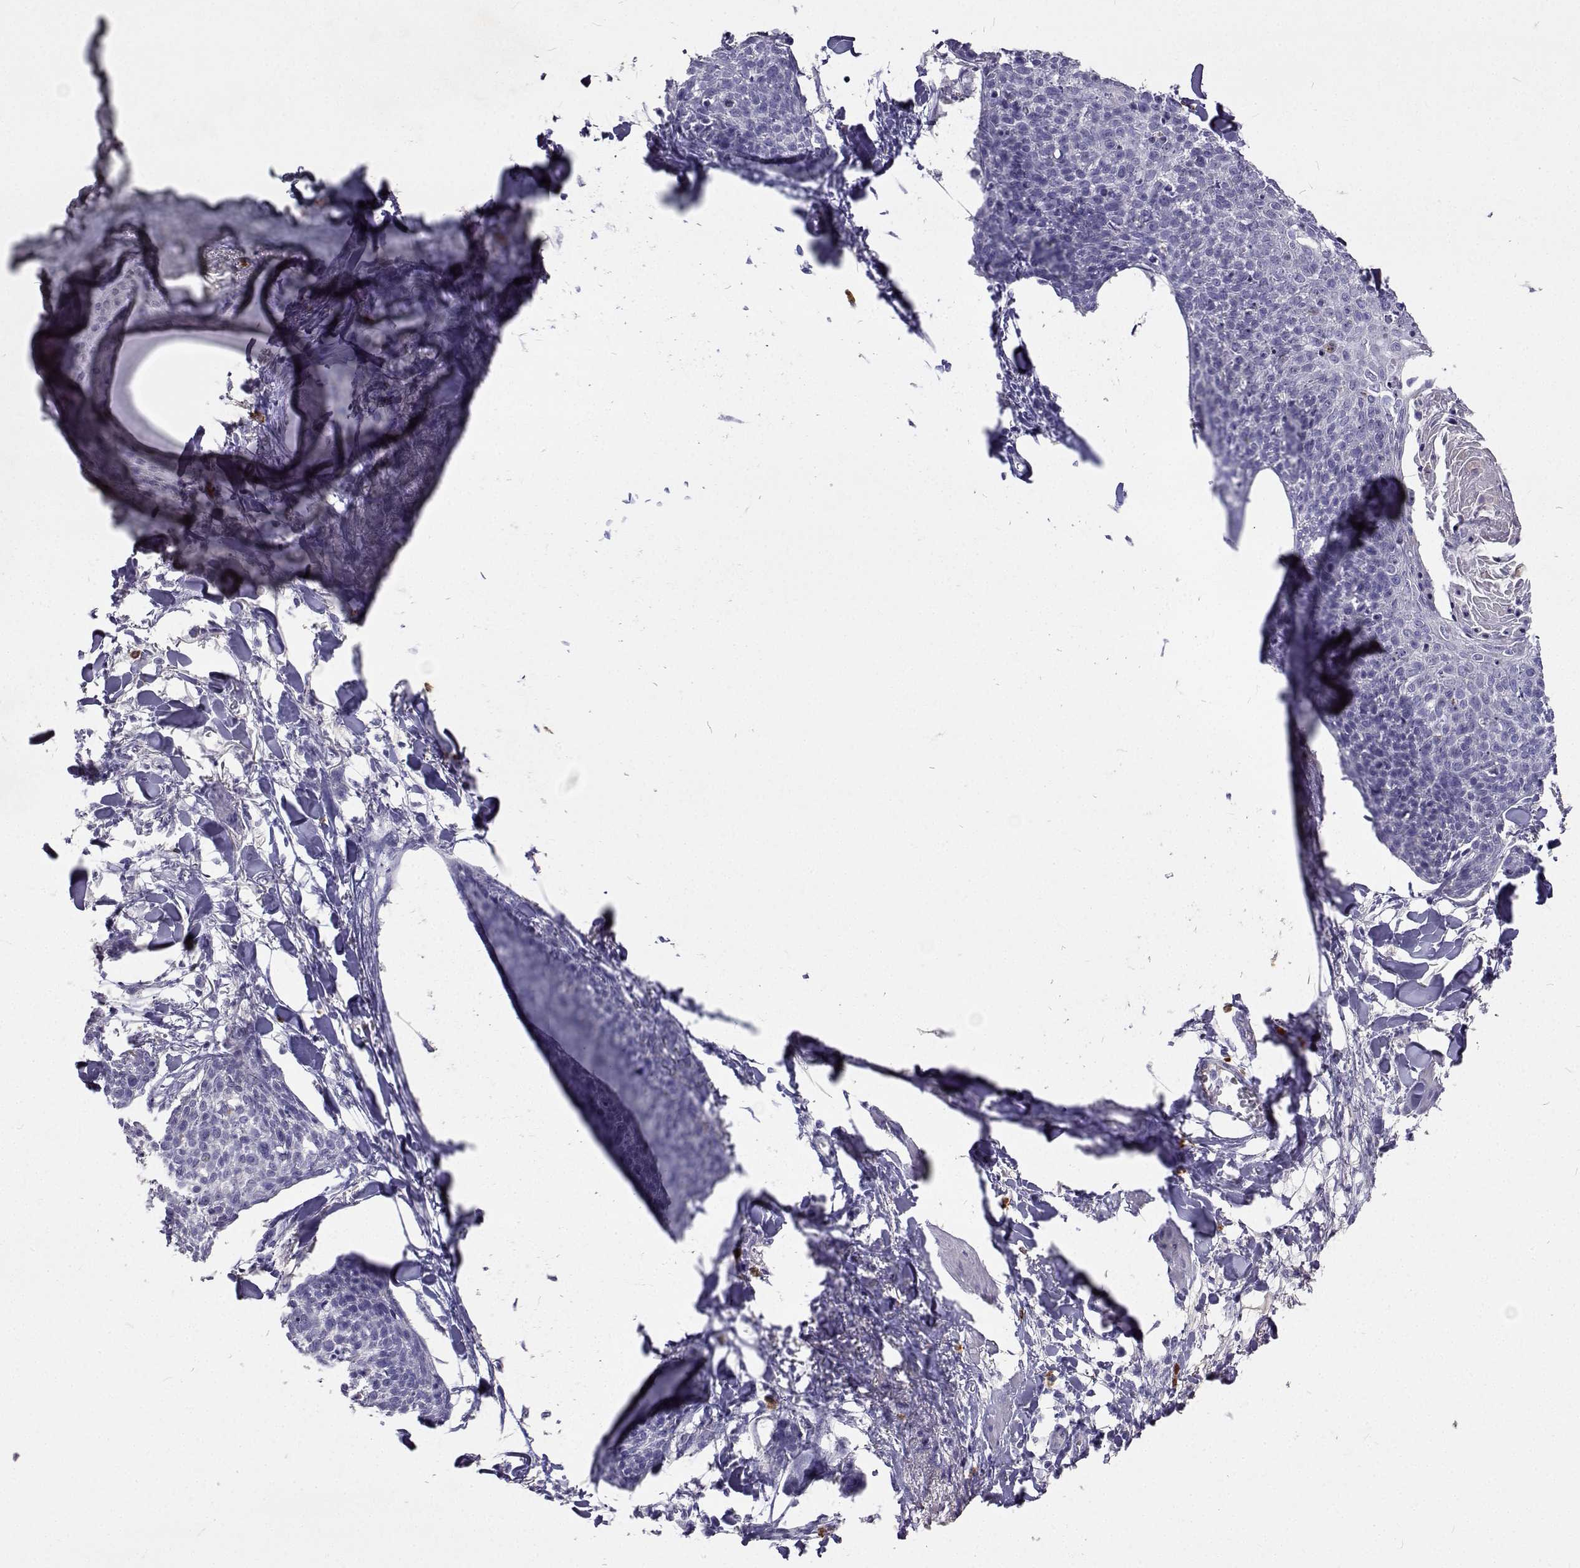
{"staining": {"intensity": "negative", "quantity": "none", "location": "none"}, "tissue": "skin cancer", "cell_type": "Tumor cells", "image_type": "cancer", "snomed": [{"axis": "morphology", "description": "Squamous cell carcinoma, NOS"}, {"axis": "topography", "description": "Skin"}, {"axis": "topography", "description": "Vulva"}], "caption": "Tumor cells show no significant protein expression in skin cancer (squamous cell carcinoma).", "gene": "CFAP44", "patient": {"sex": "female", "age": 75}}